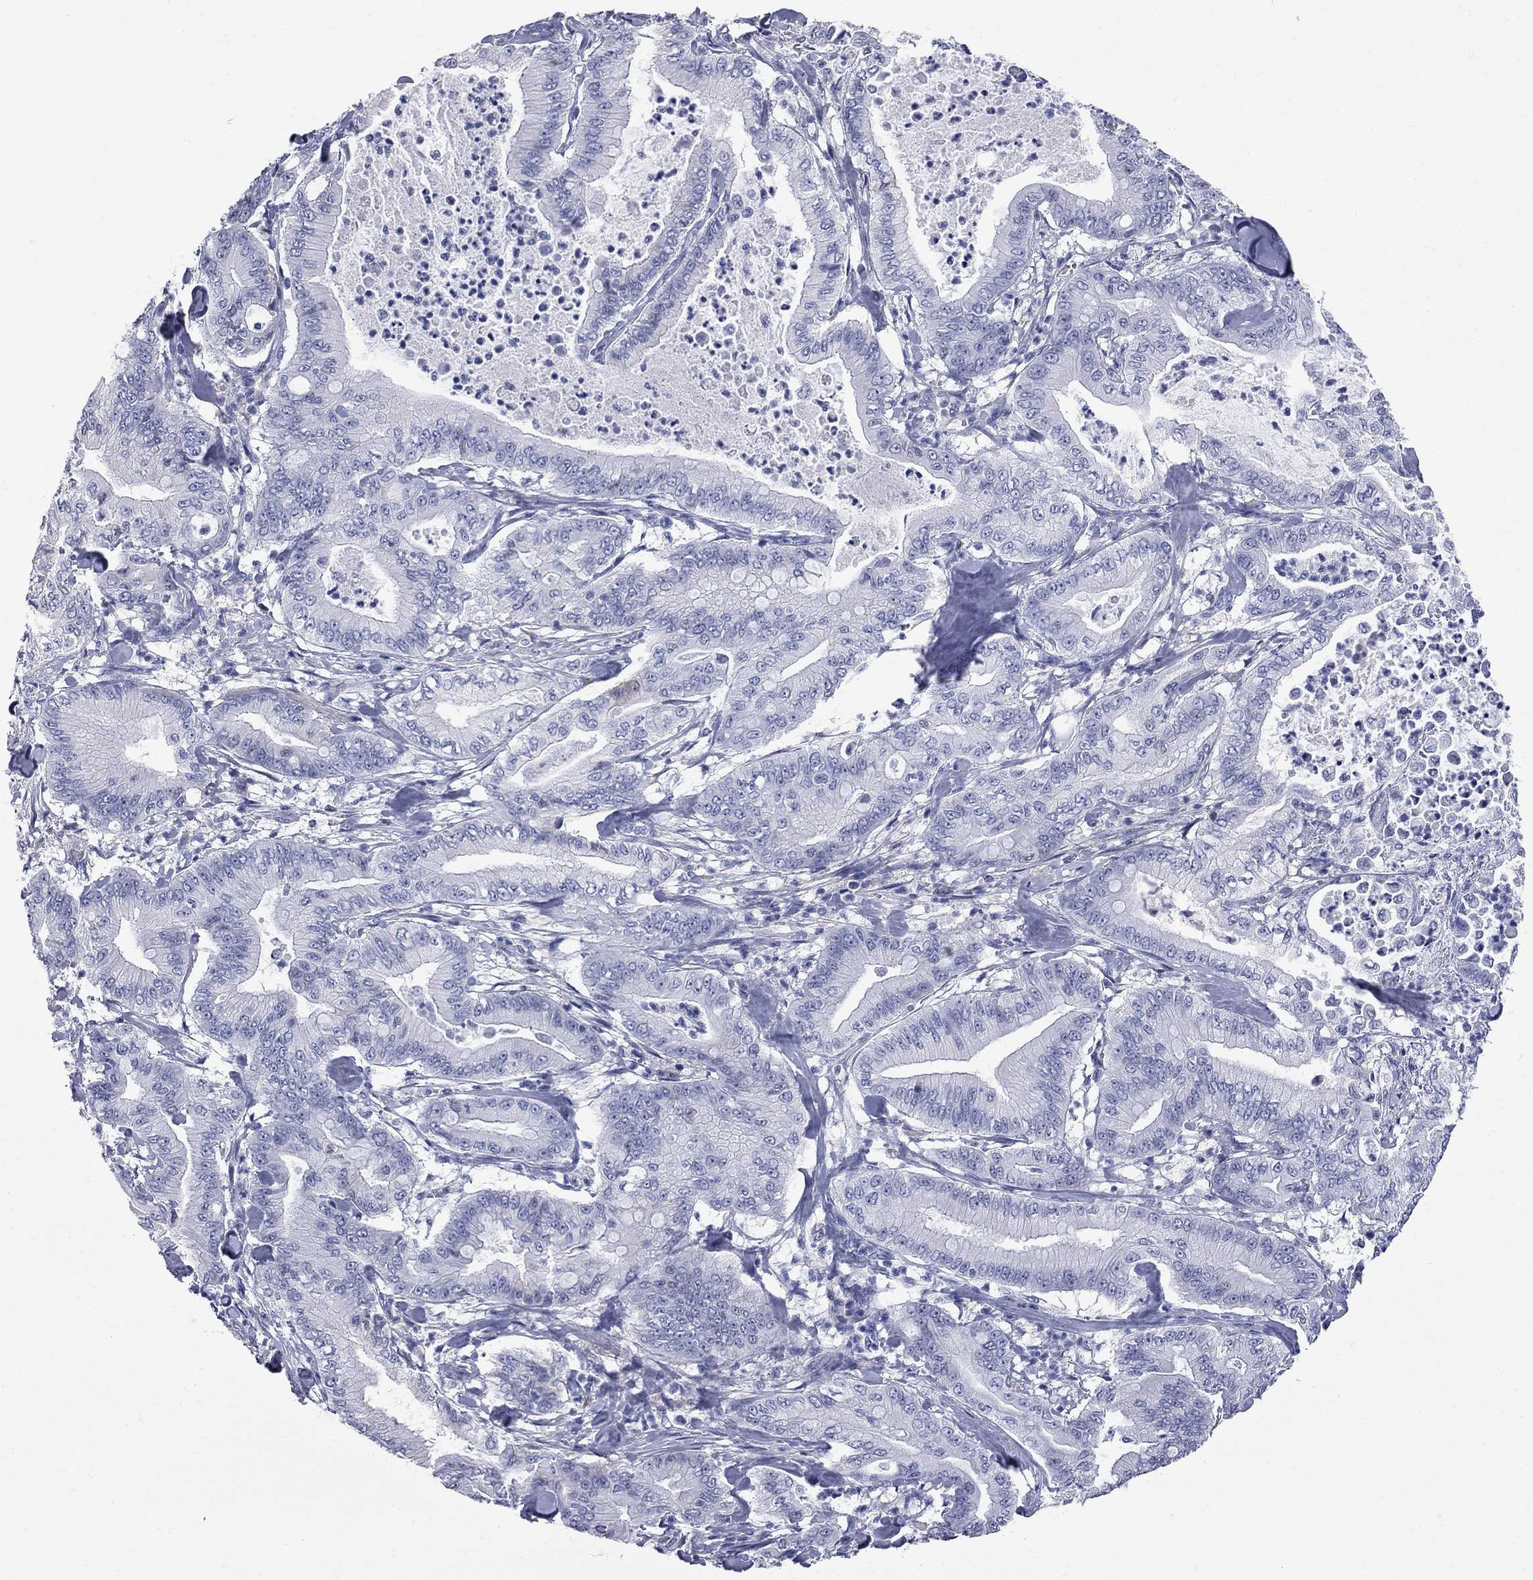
{"staining": {"intensity": "negative", "quantity": "none", "location": "none"}, "tissue": "pancreatic cancer", "cell_type": "Tumor cells", "image_type": "cancer", "snomed": [{"axis": "morphology", "description": "Adenocarcinoma, NOS"}, {"axis": "topography", "description": "Pancreas"}], "caption": "DAB immunohistochemical staining of pancreatic adenocarcinoma exhibits no significant staining in tumor cells. (DAB (3,3'-diaminobenzidine) IHC with hematoxylin counter stain).", "gene": "FAM221B", "patient": {"sex": "male", "age": 71}}